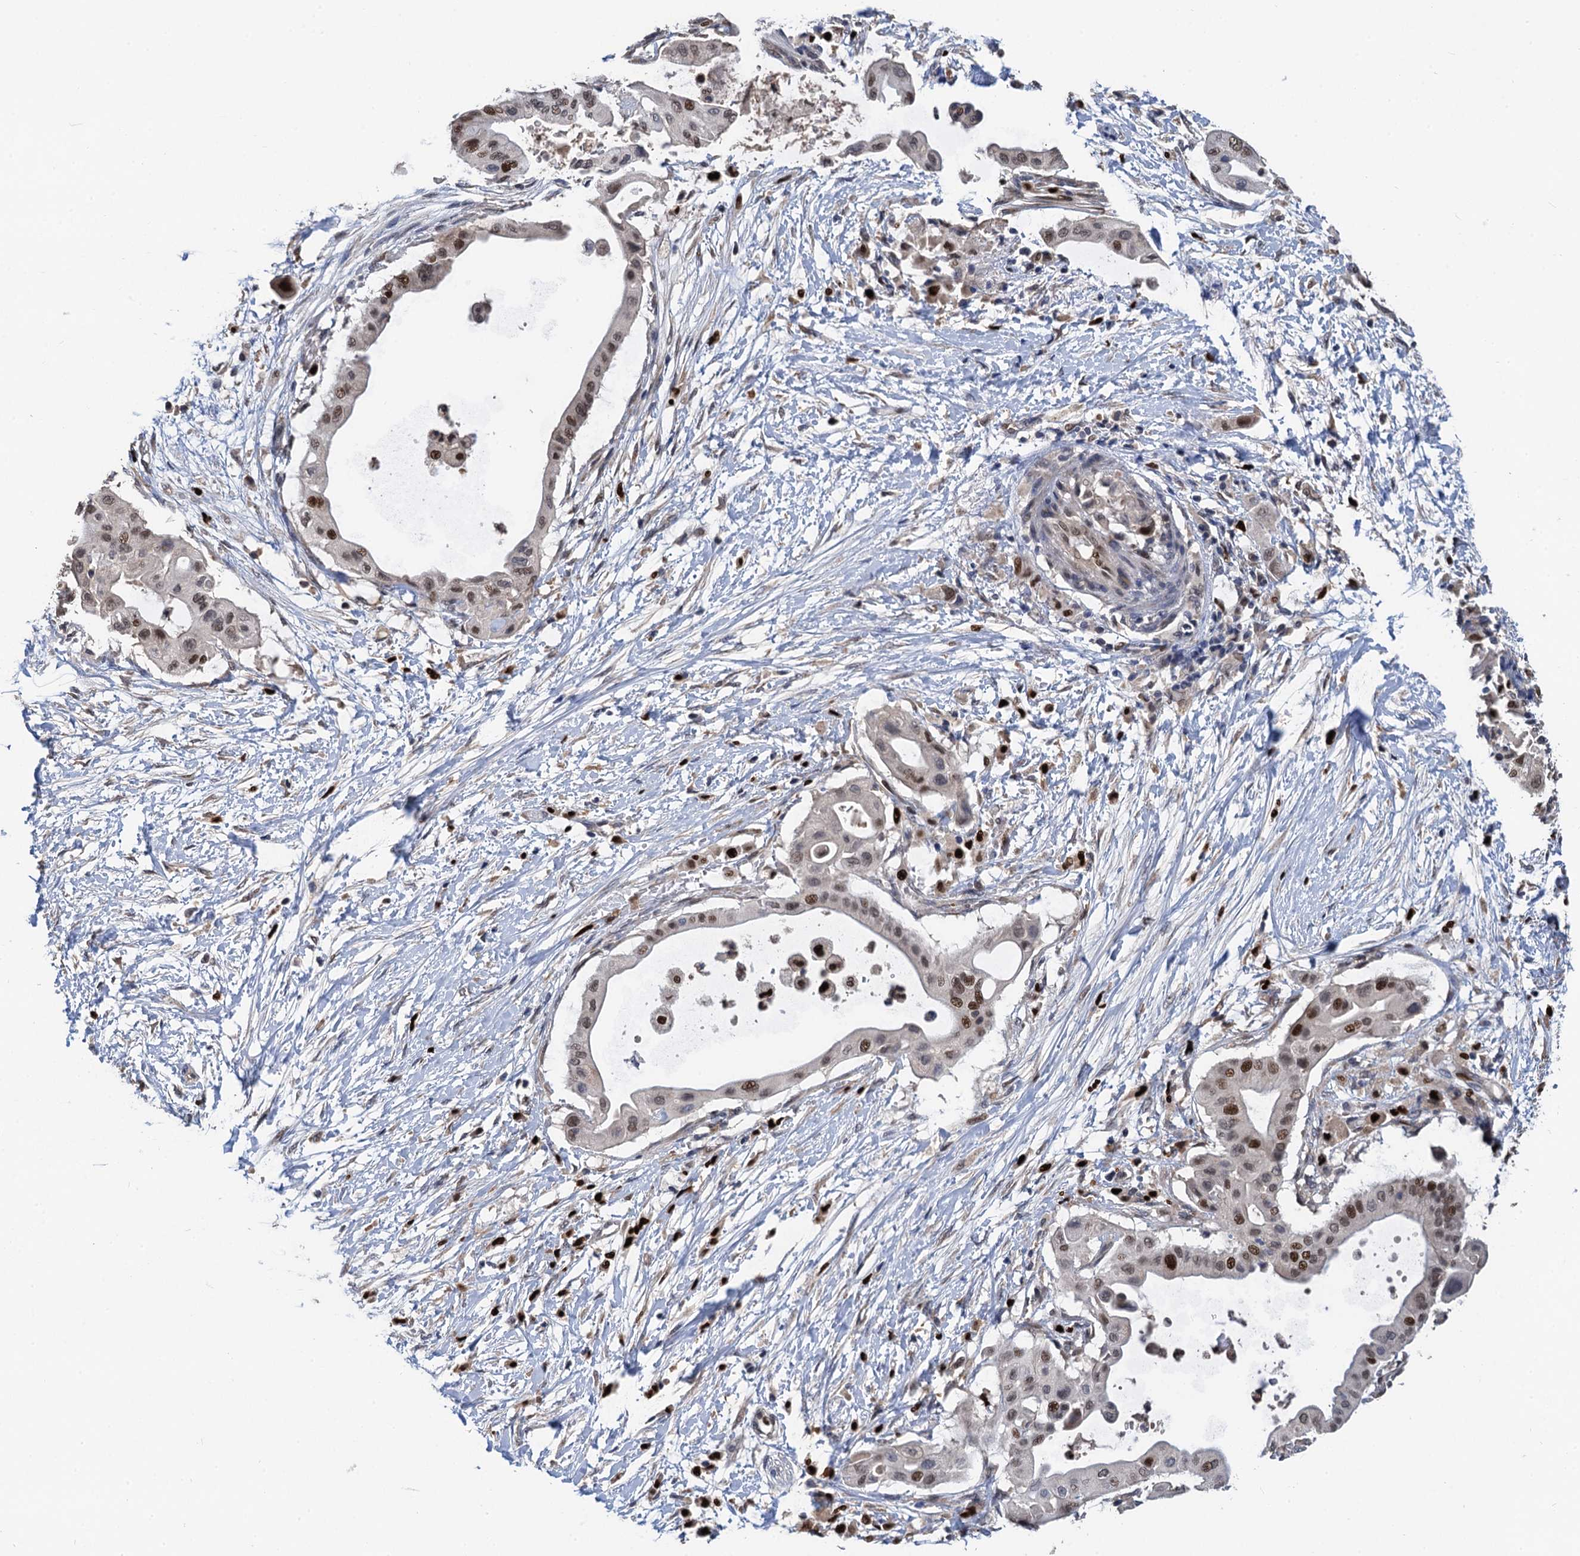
{"staining": {"intensity": "moderate", "quantity": ">75%", "location": "nuclear"}, "tissue": "pancreatic cancer", "cell_type": "Tumor cells", "image_type": "cancer", "snomed": [{"axis": "morphology", "description": "Adenocarcinoma, NOS"}, {"axis": "topography", "description": "Pancreas"}], "caption": "Protein staining of pancreatic adenocarcinoma tissue exhibits moderate nuclear expression in approximately >75% of tumor cells.", "gene": "TSEN34", "patient": {"sex": "male", "age": 68}}